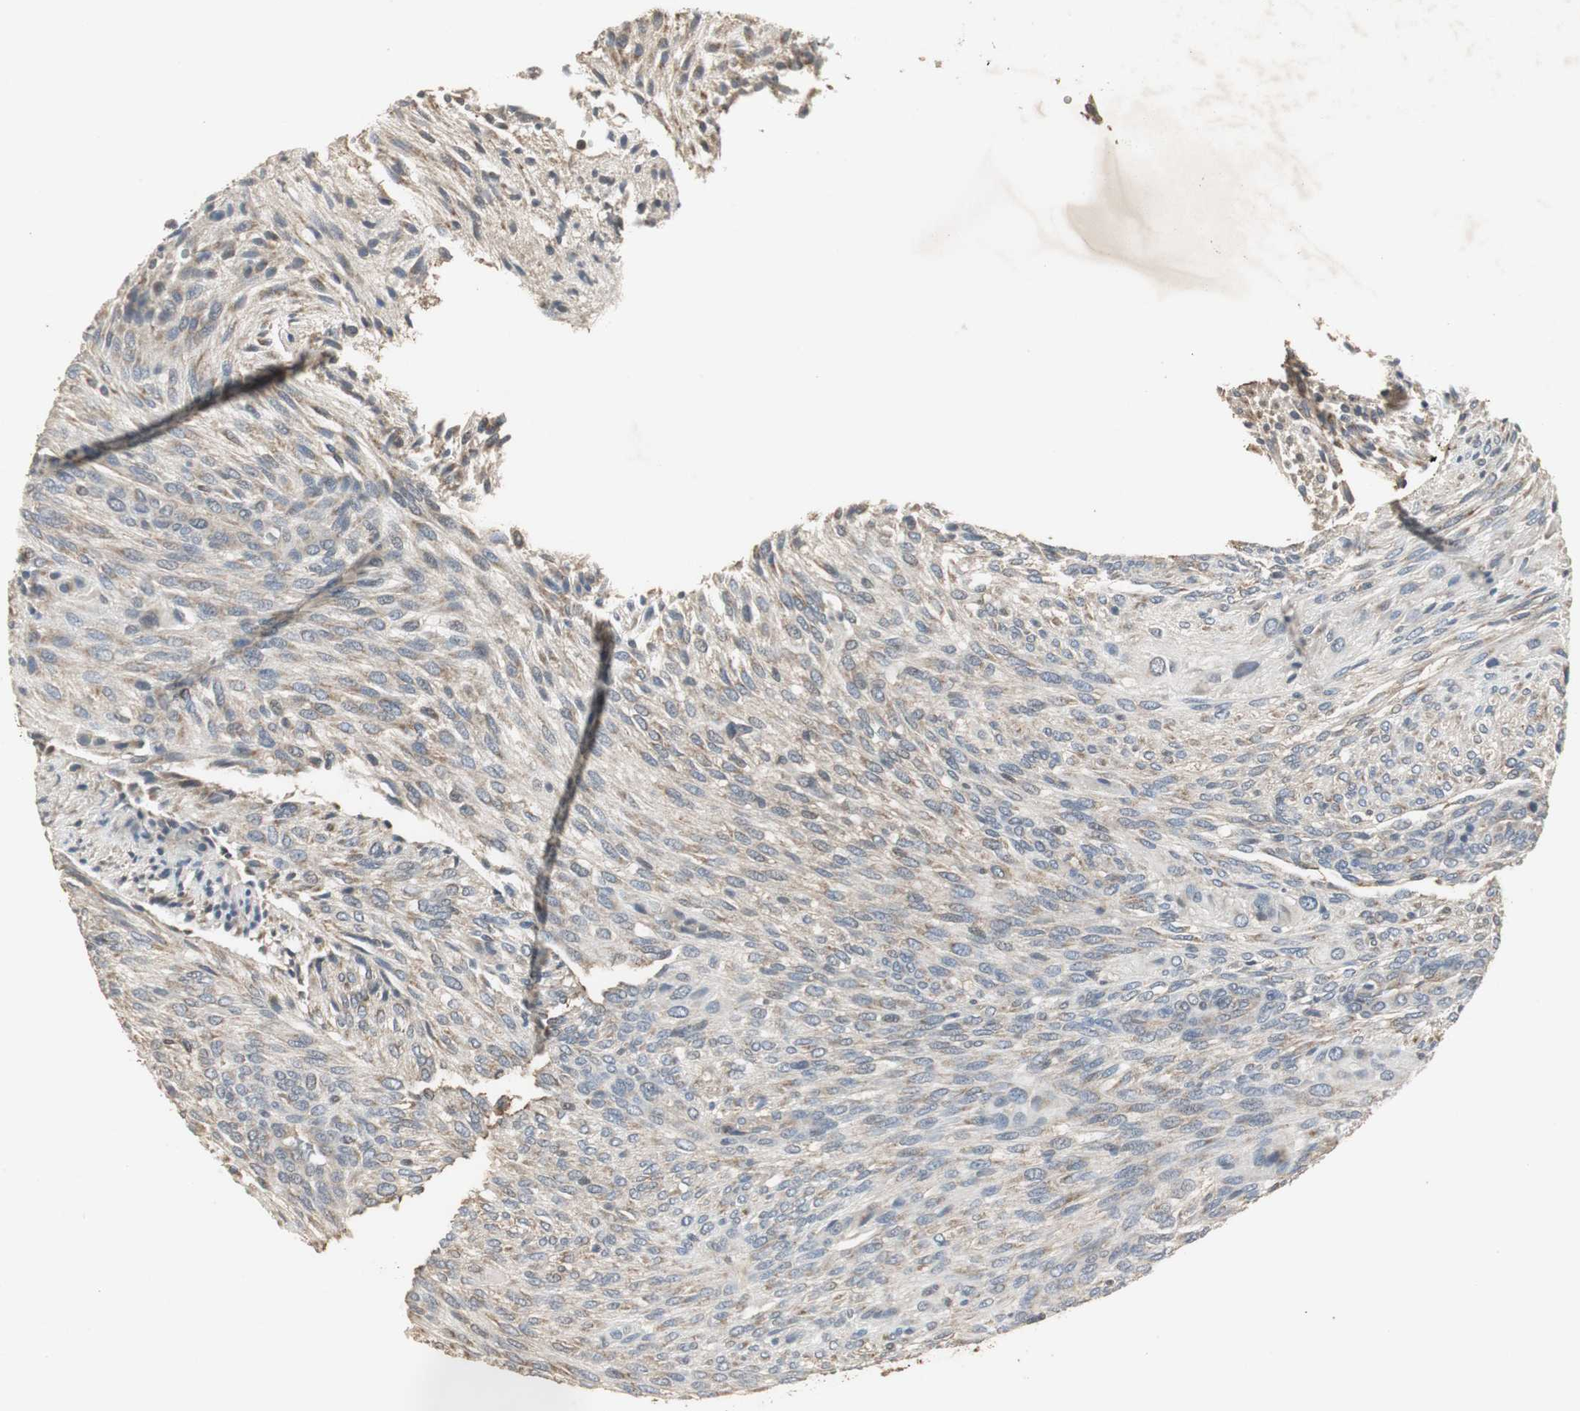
{"staining": {"intensity": "weak", "quantity": ">75%", "location": "cytoplasmic/membranous"}, "tissue": "glioma", "cell_type": "Tumor cells", "image_type": "cancer", "snomed": [{"axis": "morphology", "description": "Glioma, malignant, High grade"}, {"axis": "topography", "description": "Cerebral cortex"}], "caption": "Tumor cells demonstrate low levels of weak cytoplasmic/membranous positivity in approximately >75% of cells in human glioma.", "gene": "JTB", "patient": {"sex": "female", "age": 55}}